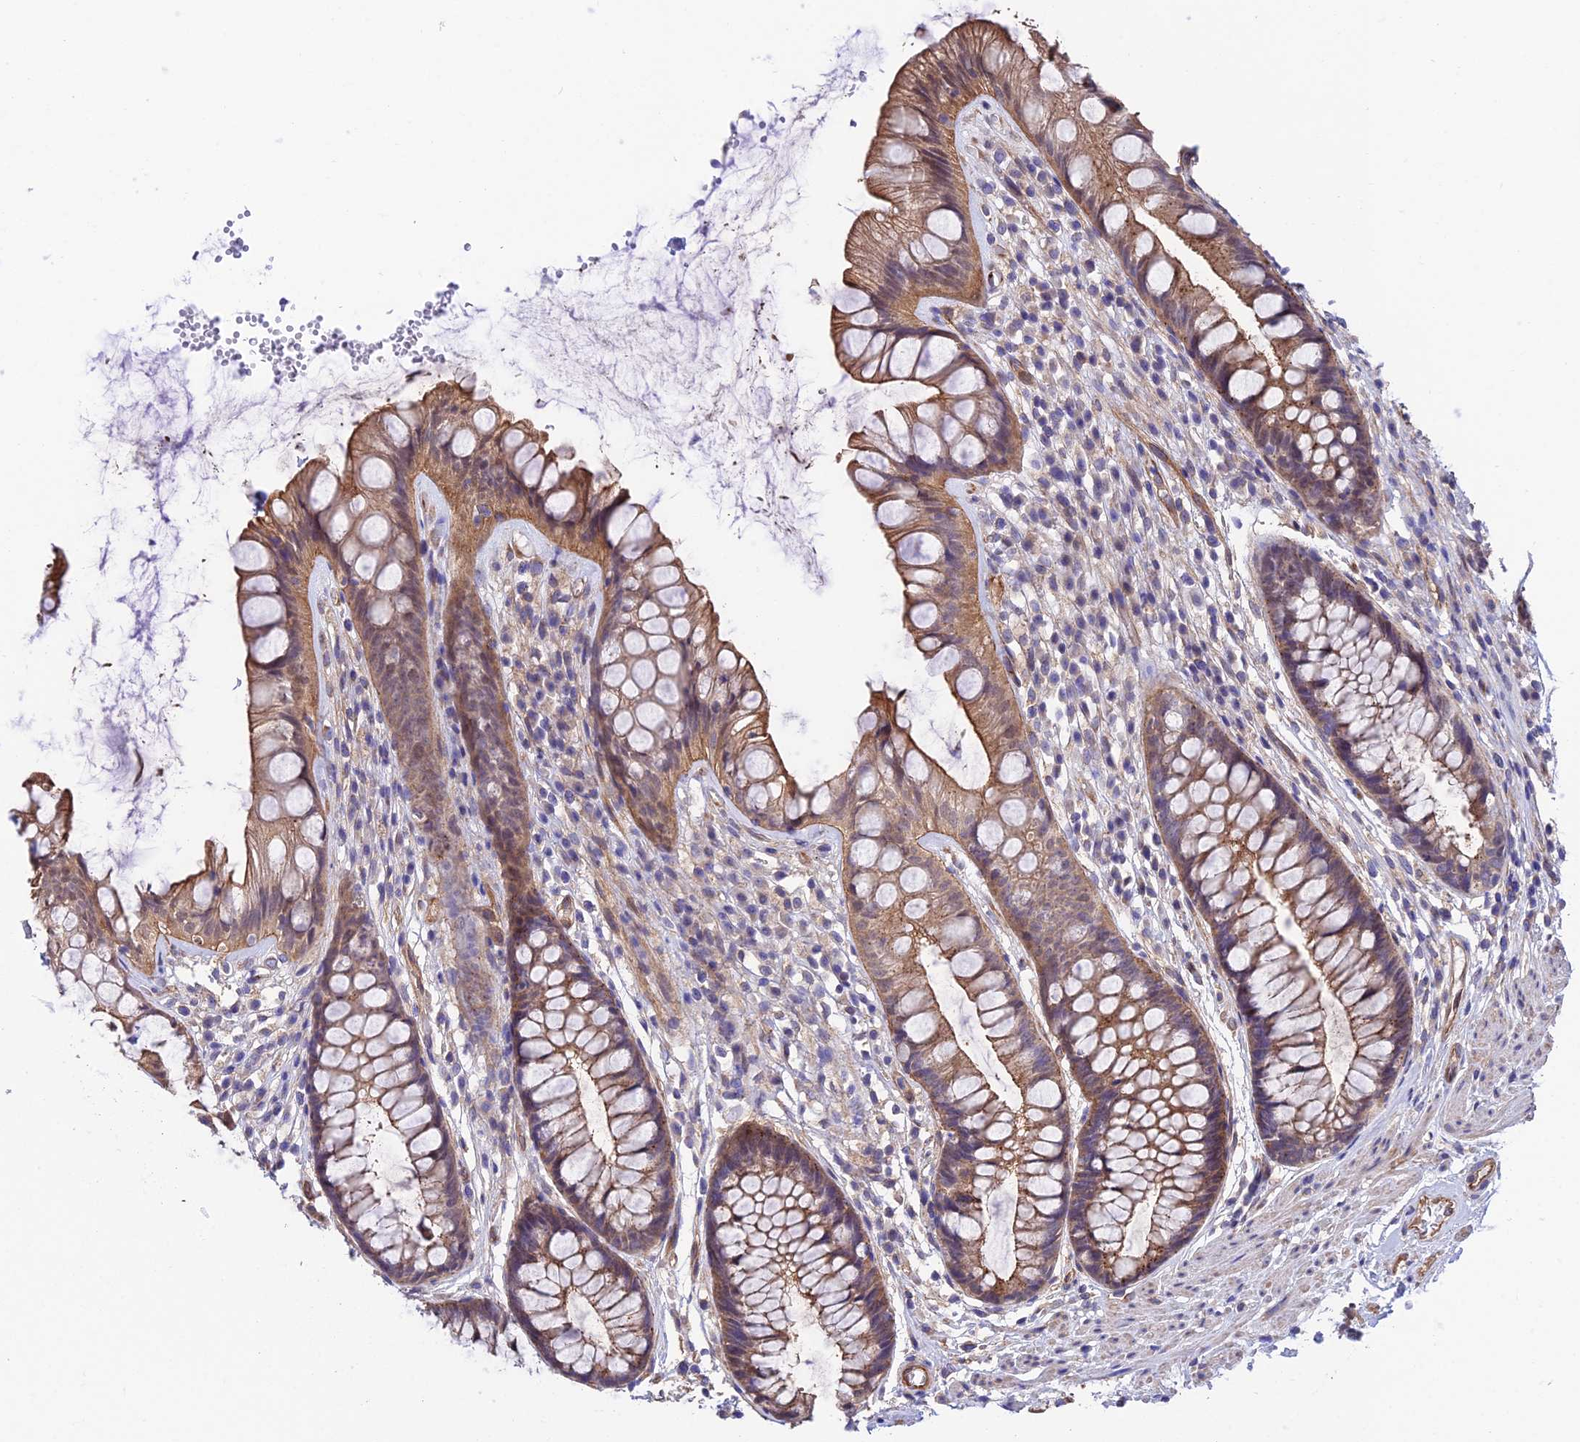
{"staining": {"intensity": "moderate", "quantity": ">75%", "location": "cytoplasmic/membranous"}, "tissue": "rectum", "cell_type": "Glandular cells", "image_type": "normal", "snomed": [{"axis": "morphology", "description": "Normal tissue, NOS"}, {"axis": "topography", "description": "Rectum"}], "caption": "Human rectum stained with a brown dye displays moderate cytoplasmic/membranous positive positivity in approximately >75% of glandular cells.", "gene": "QRFP", "patient": {"sex": "male", "age": 74}}